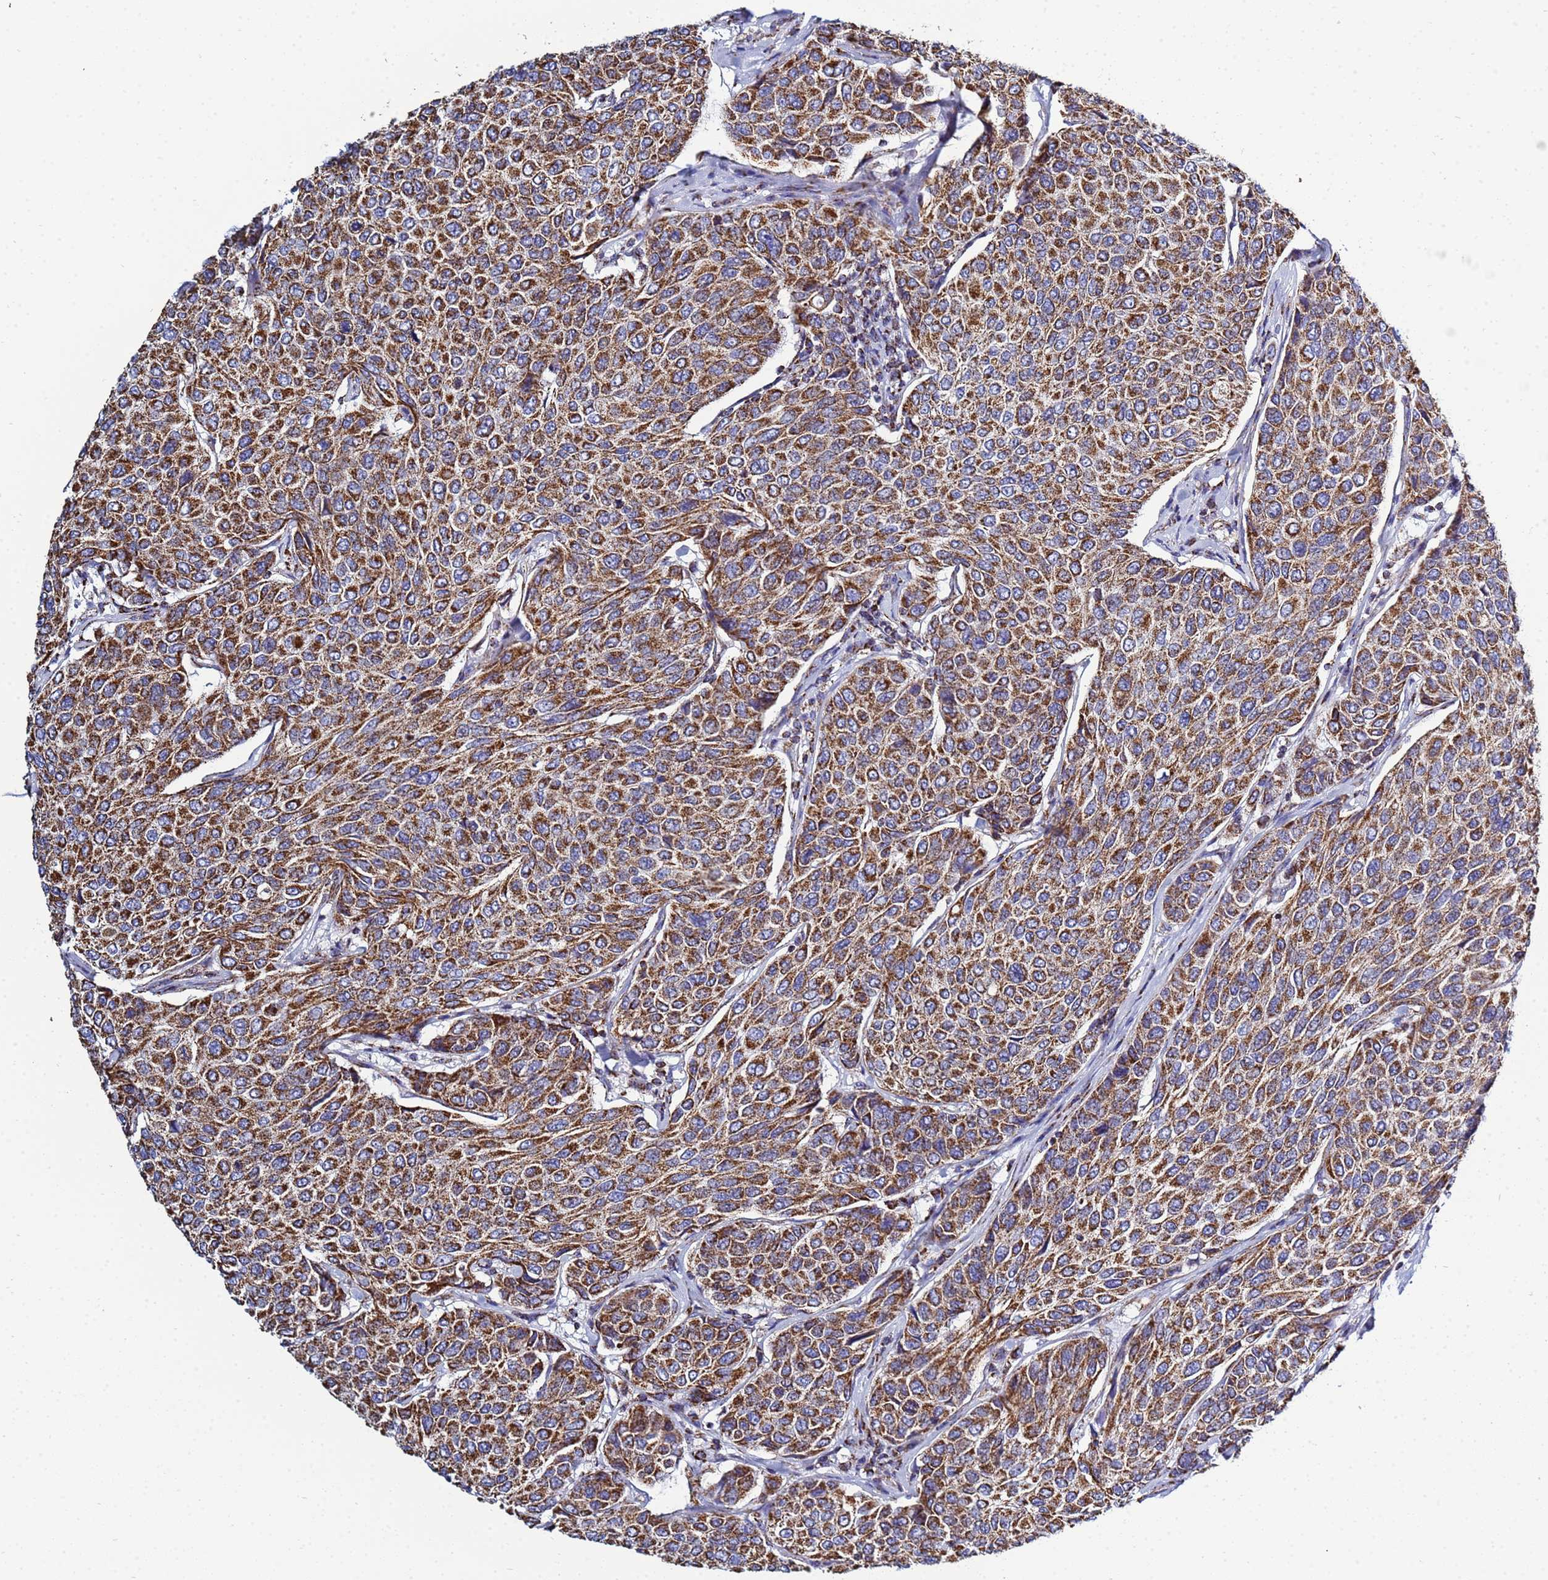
{"staining": {"intensity": "strong", "quantity": ">75%", "location": "cytoplasmic/membranous"}, "tissue": "breast cancer", "cell_type": "Tumor cells", "image_type": "cancer", "snomed": [{"axis": "morphology", "description": "Duct carcinoma"}, {"axis": "topography", "description": "Breast"}], "caption": "Protein expression analysis of breast cancer displays strong cytoplasmic/membranous expression in approximately >75% of tumor cells. The staining was performed using DAB (3,3'-diaminobenzidine), with brown indicating positive protein expression. Nuclei are stained blue with hematoxylin.", "gene": "COQ4", "patient": {"sex": "female", "age": 55}}